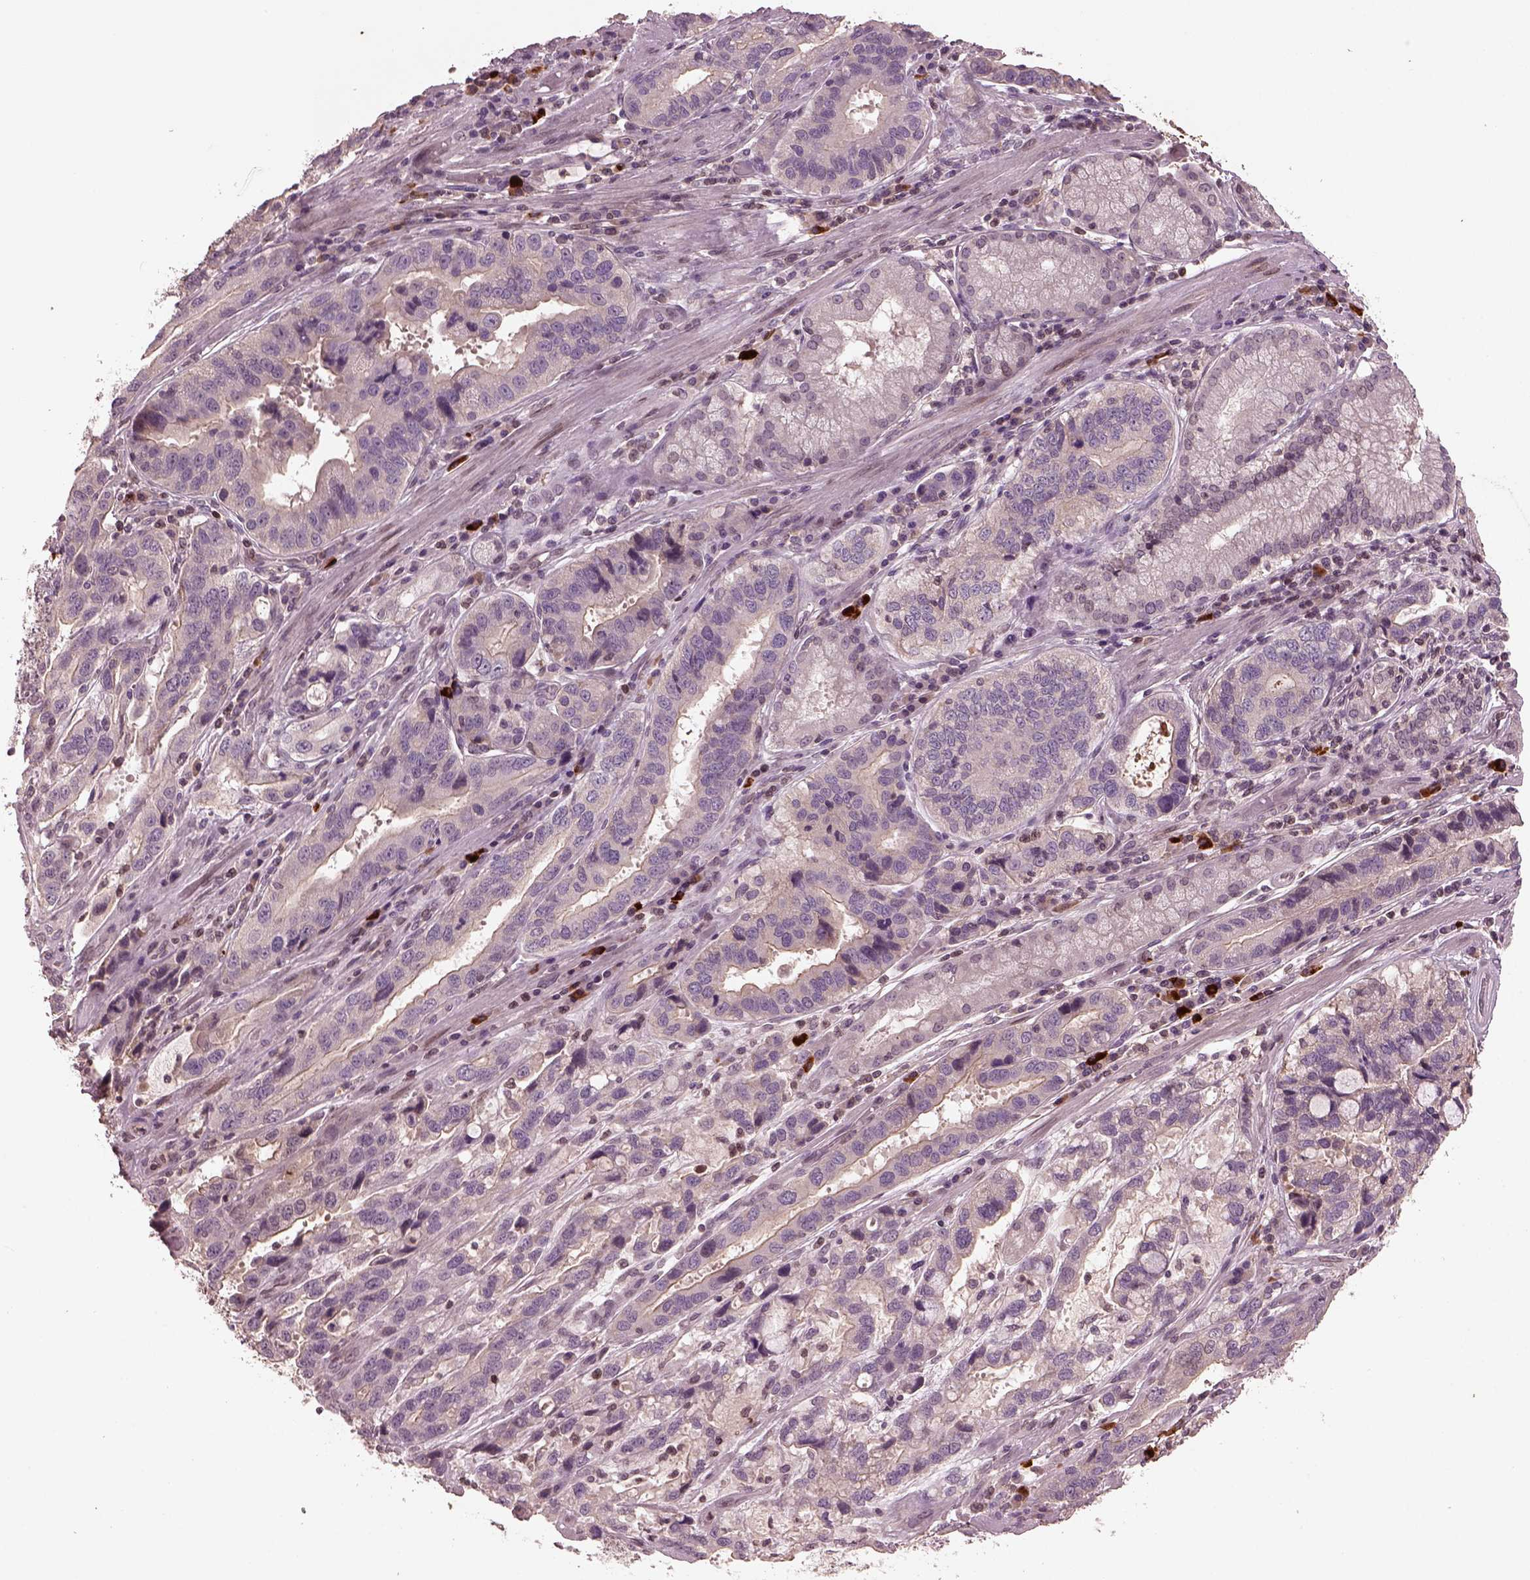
{"staining": {"intensity": "negative", "quantity": "none", "location": "none"}, "tissue": "stomach cancer", "cell_type": "Tumor cells", "image_type": "cancer", "snomed": [{"axis": "morphology", "description": "Adenocarcinoma, NOS"}, {"axis": "topography", "description": "Stomach, lower"}], "caption": "Histopathology image shows no protein positivity in tumor cells of adenocarcinoma (stomach) tissue.", "gene": "PTX4", "patient": {"sex": "female", "age": 76}}